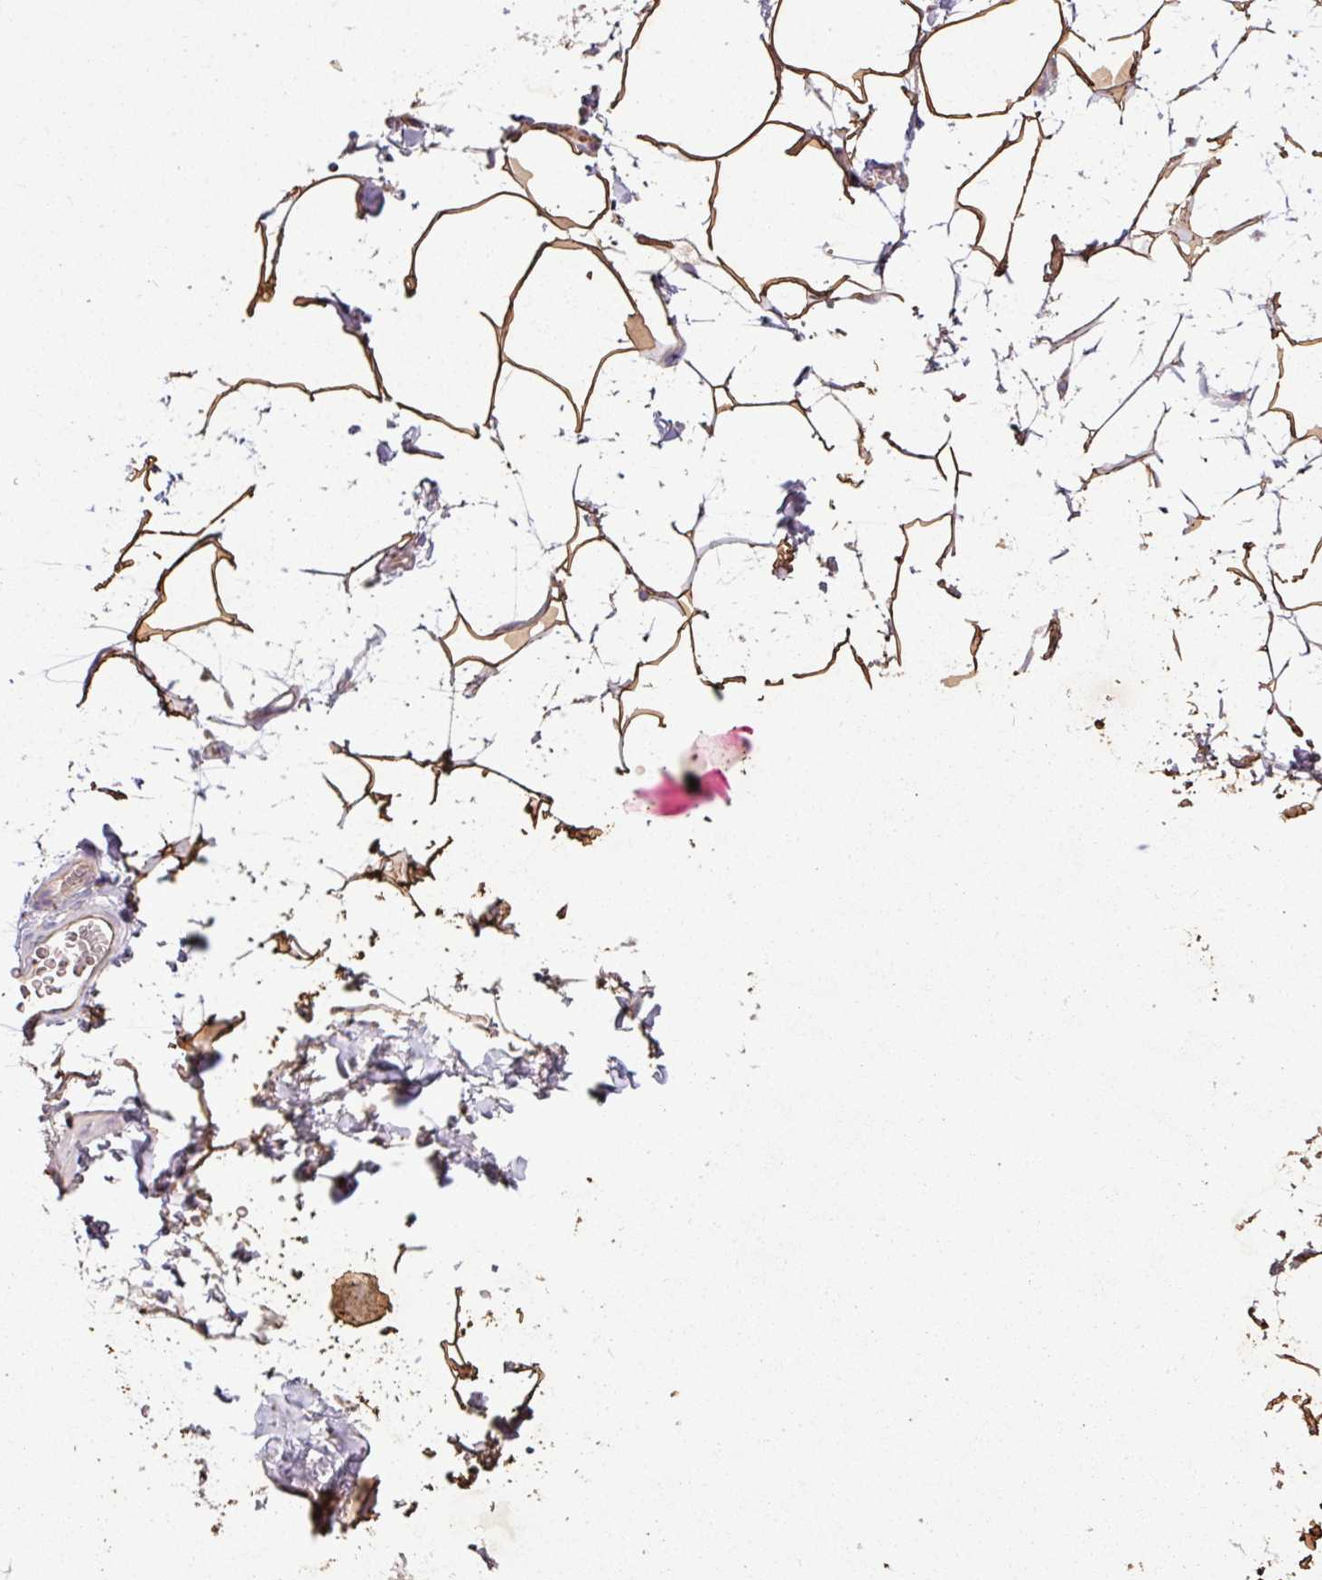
{"staining": {"intensity": "moderate", "quantity": ">75%", "location": "cytoplasmic/membranous"}, "tissue": "adipose tissue", "cell_type": "Adipocytes", "image_type": "normal", "snomed": [{"axis": "morphology", "description": "Normal tissue, NOS"}, {"axis": "topography", "description": "Vascular tissue"}, {"axis": "topography", "description": "Peripheral nerve tissue"}], "caption": "This is an image of immunohistochemistry staining of benign adipose tissue, which shows moderate positivity in the cytoplasmic/membranous of adipocytes.", "gene": "ENSG00000260170", "patient": {"sex": "male", "age": 41}}